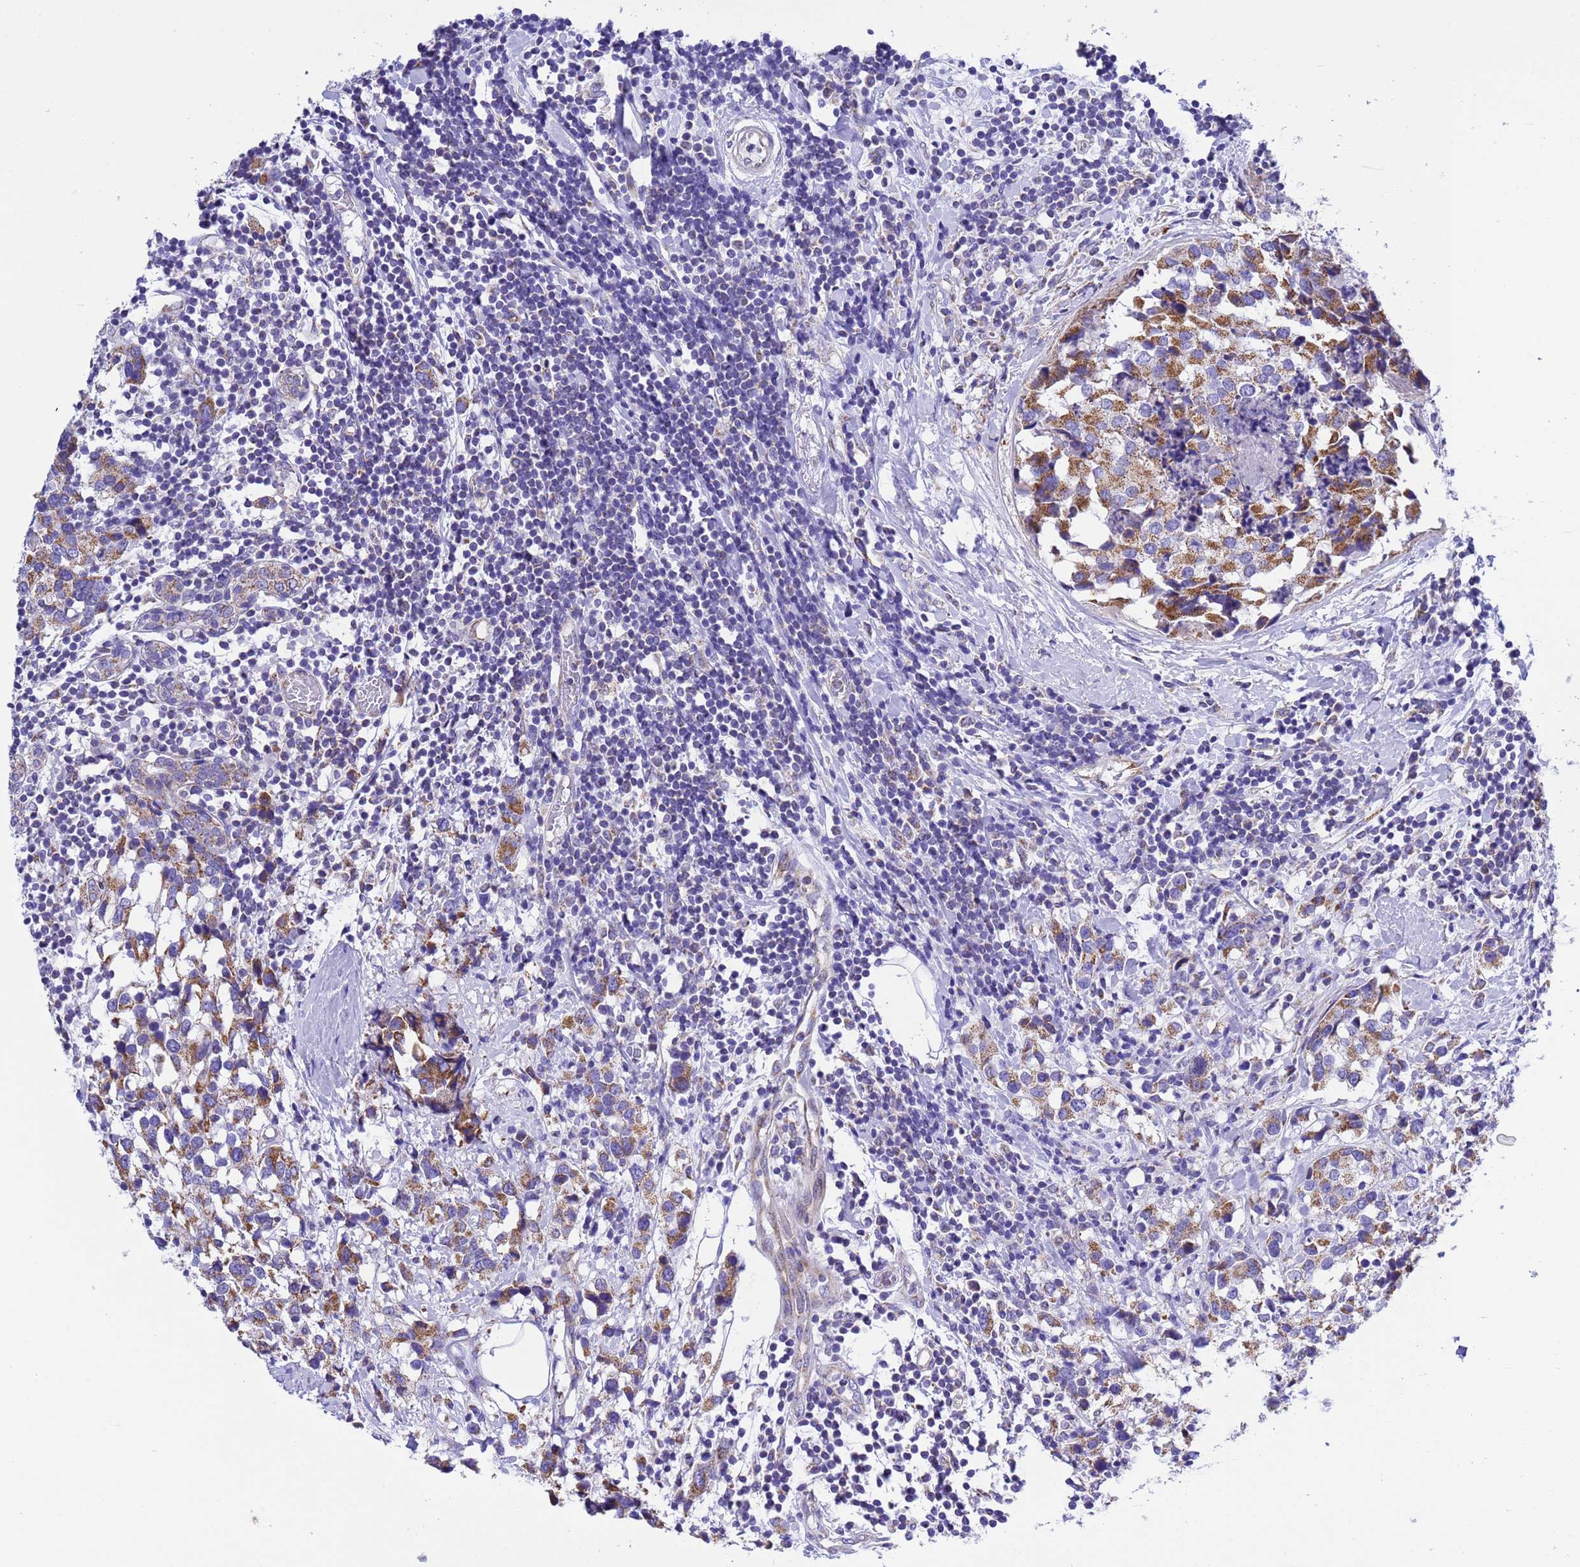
{"staining": {"intensity": "moderate", "quantity": ">75%", "location": "cytoplasmic/membranous"}, "tissue": "breast cancer", "cell_type": "Tumor cells", "image_type": "cancer", "snomed": [{"axis": "morphology", "description": "Lobular carcinoma"}, {"axis": "topography", "description": "Breast"}], "caption": "A photomicrograph of breast lobular carcinoma stained for a protein shows moderate cytoplasmic/membranous brown staining in tumor cells. (brown staining indicates protein expression, while blue staining denotes nuclei).", "gene": "CCDC191", "patient": {"sex": "female", "age": 59}}